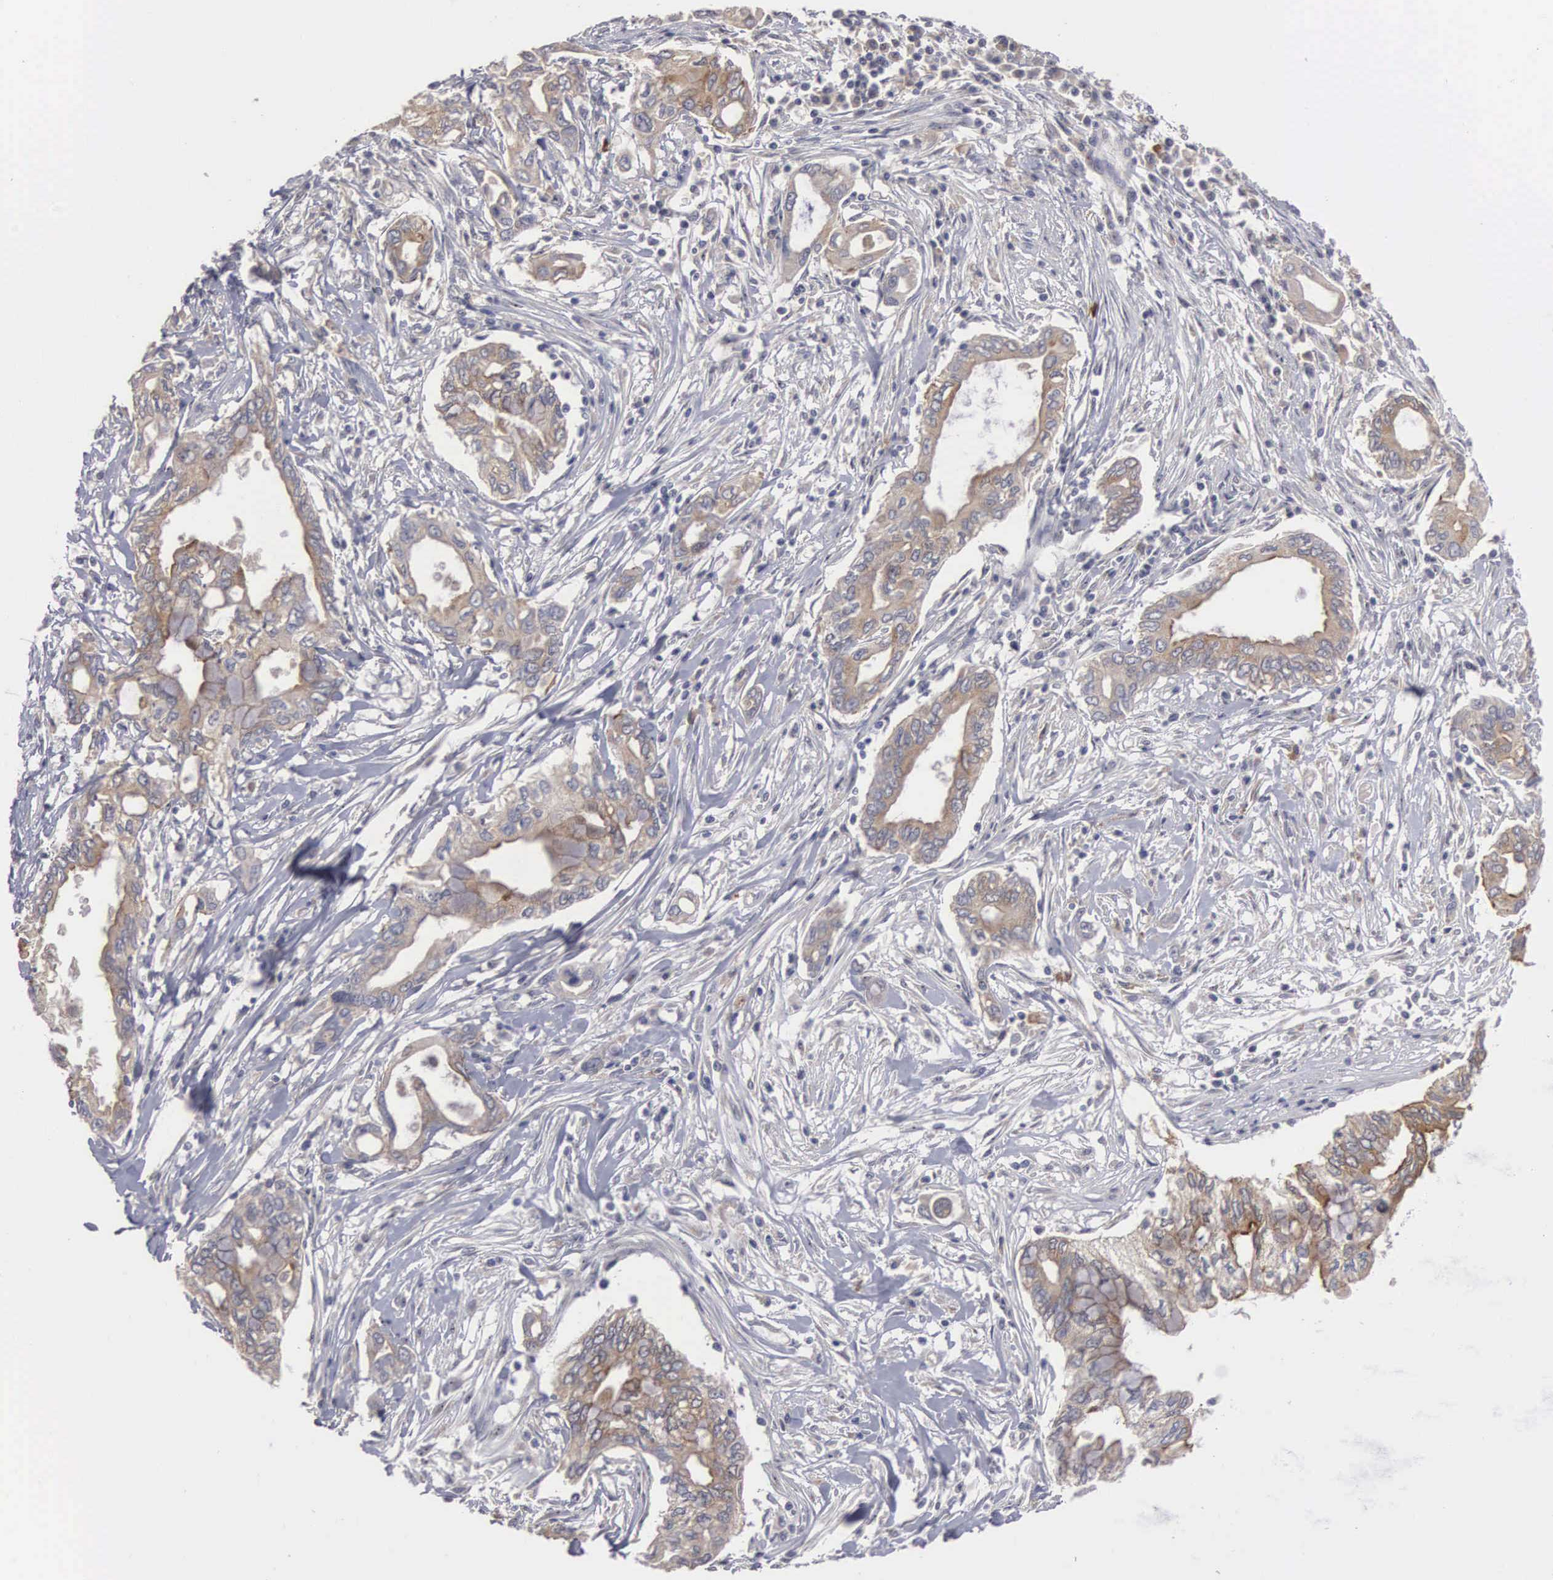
{"staining": {"intensity": "weak", "quantity": "25%-75%", "location": "cytoplasmic/membranous"}, "tissue": "pancreatic cancer", "cell_type": "Tumor cells", "image_type": "cancer", "snomed": [{"axis": "morphology", "description": "Adenocarcinoma, NOS"}, {"axis": "topography", "description": "Pancreas"}], "caption": "Immunohistochemistry (IHC) staining of pancreatic cancer (adenocarcinoma), which reveals low levels of weak cytoplasmic/membranous expression in approximately 25%-75% of tumor cells indicating weak cytoplasmic/membranous protein staining. The staining was performed using DAB (brown) for protein detection and nuclei were counterstained in hematoxylin (blue).", "gene": "AMN", "patient": {"sex": "female", "age": 57}}